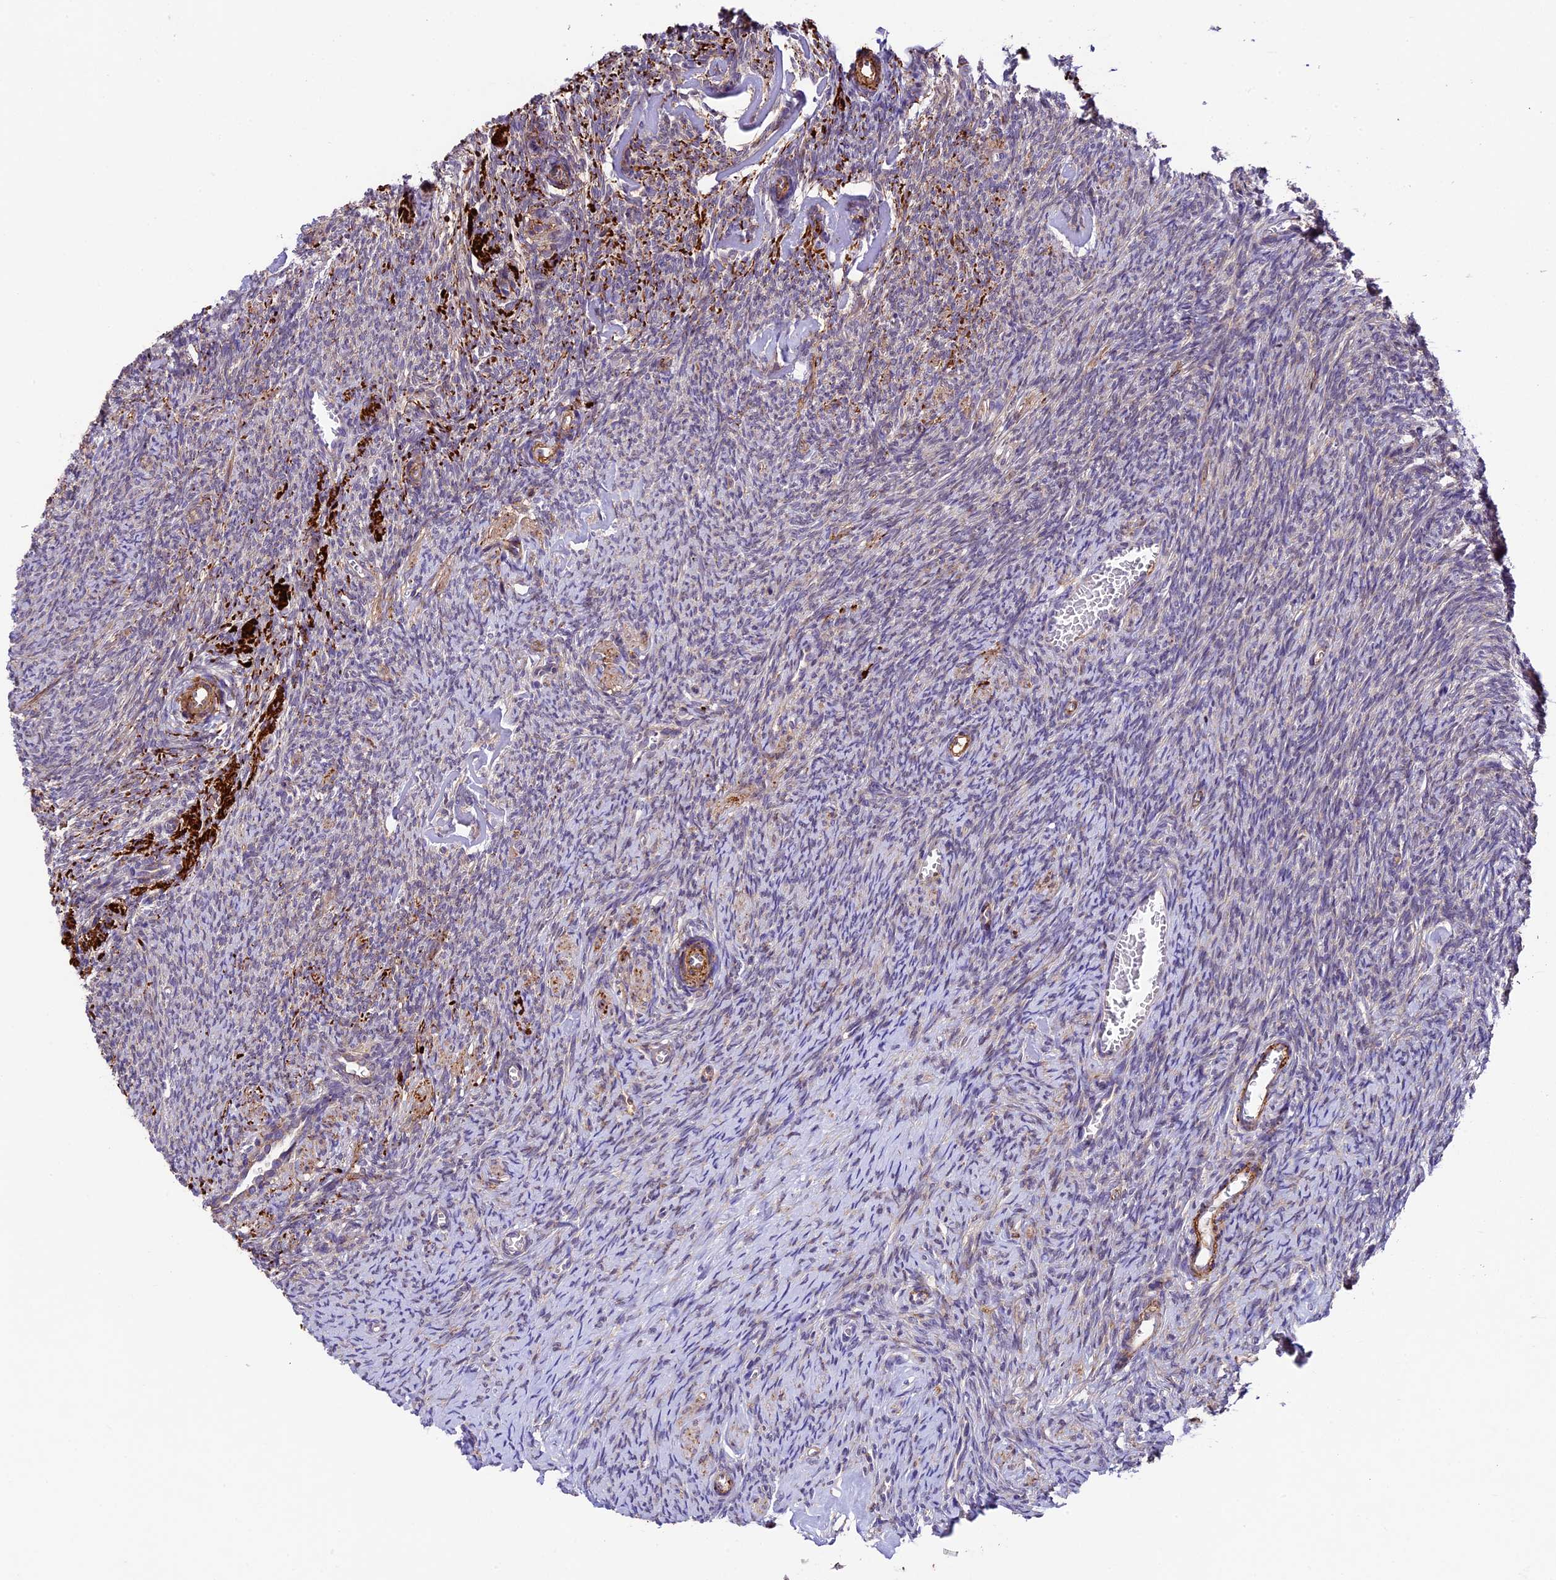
{"staining": {"intensity": "negative", "quantity": "none", "location": "none"}, "tissue": "ovary", "cell_type": "Ovarian stroma cells", "image_type": "normal", "snomed": [{"axis": "morphology", "description": "Normal tissue, NOS"}, {"axis": "topography", "description": "Ovary"}], "caption": "Normal ovary was stained to show a protein in brown. There is no significant expression in ovarian stroma cells. (Immunohistochemistry (ihc), brightfield microscopy, high magnification).", "gene": "LSM7", "patient": {"sex": "female", "age": 44}}